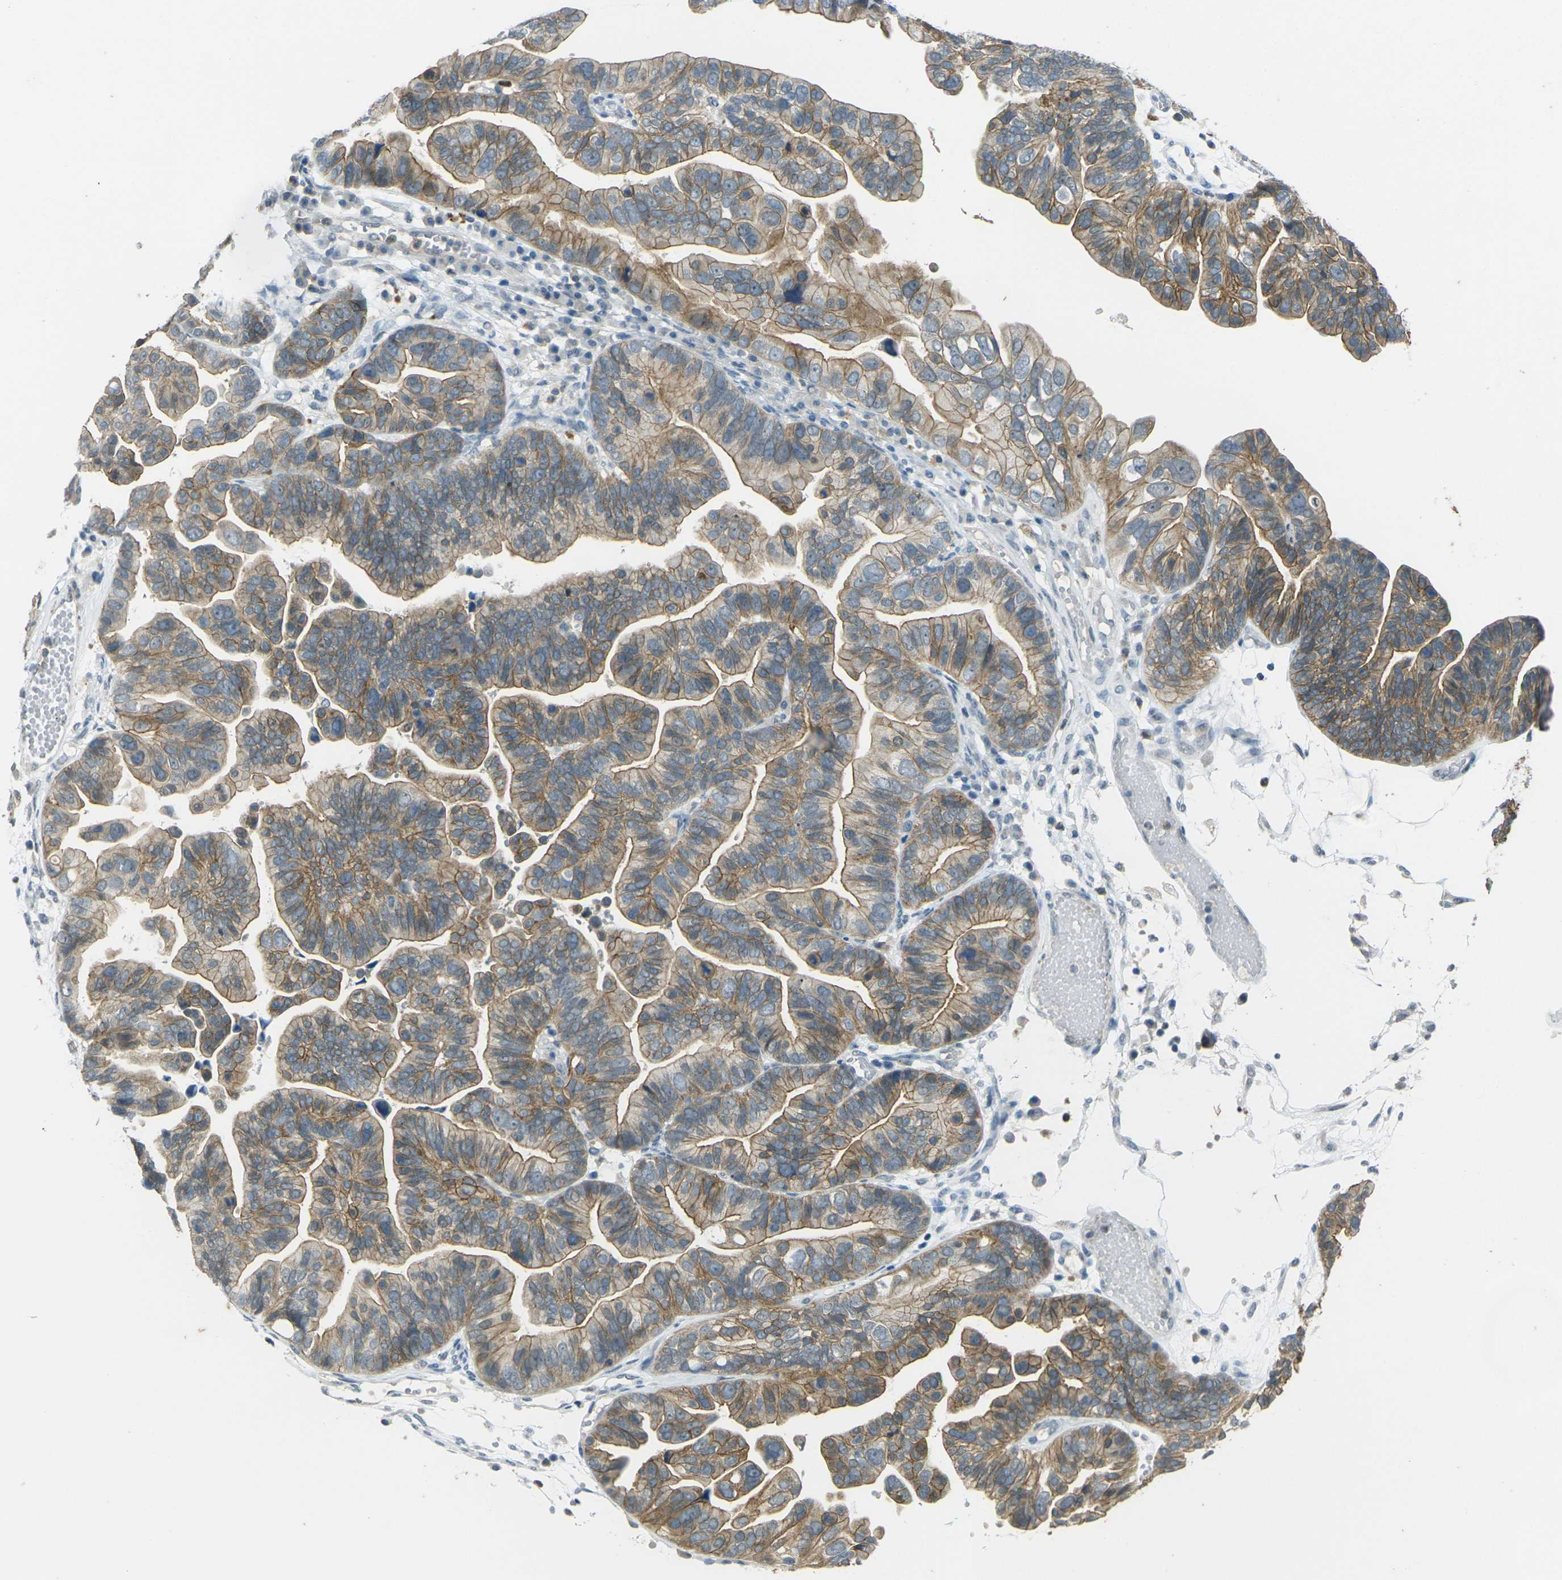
{"staining": {"intensity": "moderate", "quantity": ">75%", "location": "cytoplasmic/membranous"}, "tissue": "ovarian cancer", "cell_type": "Tumor cells", "image_type": "cancer", "snomed": [{"axis": "morphology", "description": "Cystadenocarcinoma, serous, NOS"}, {"axis": "topography", "description": "Ovary"}], "caption": "Tumor cells show medium levels of moderate cytoplasmic/membranous positivity in approximately >75% of cells in human serous cystadenocarcinoma (ovarian).", "gene": "SPTBN2", "patient": {"sex": "female", "age": 56}}